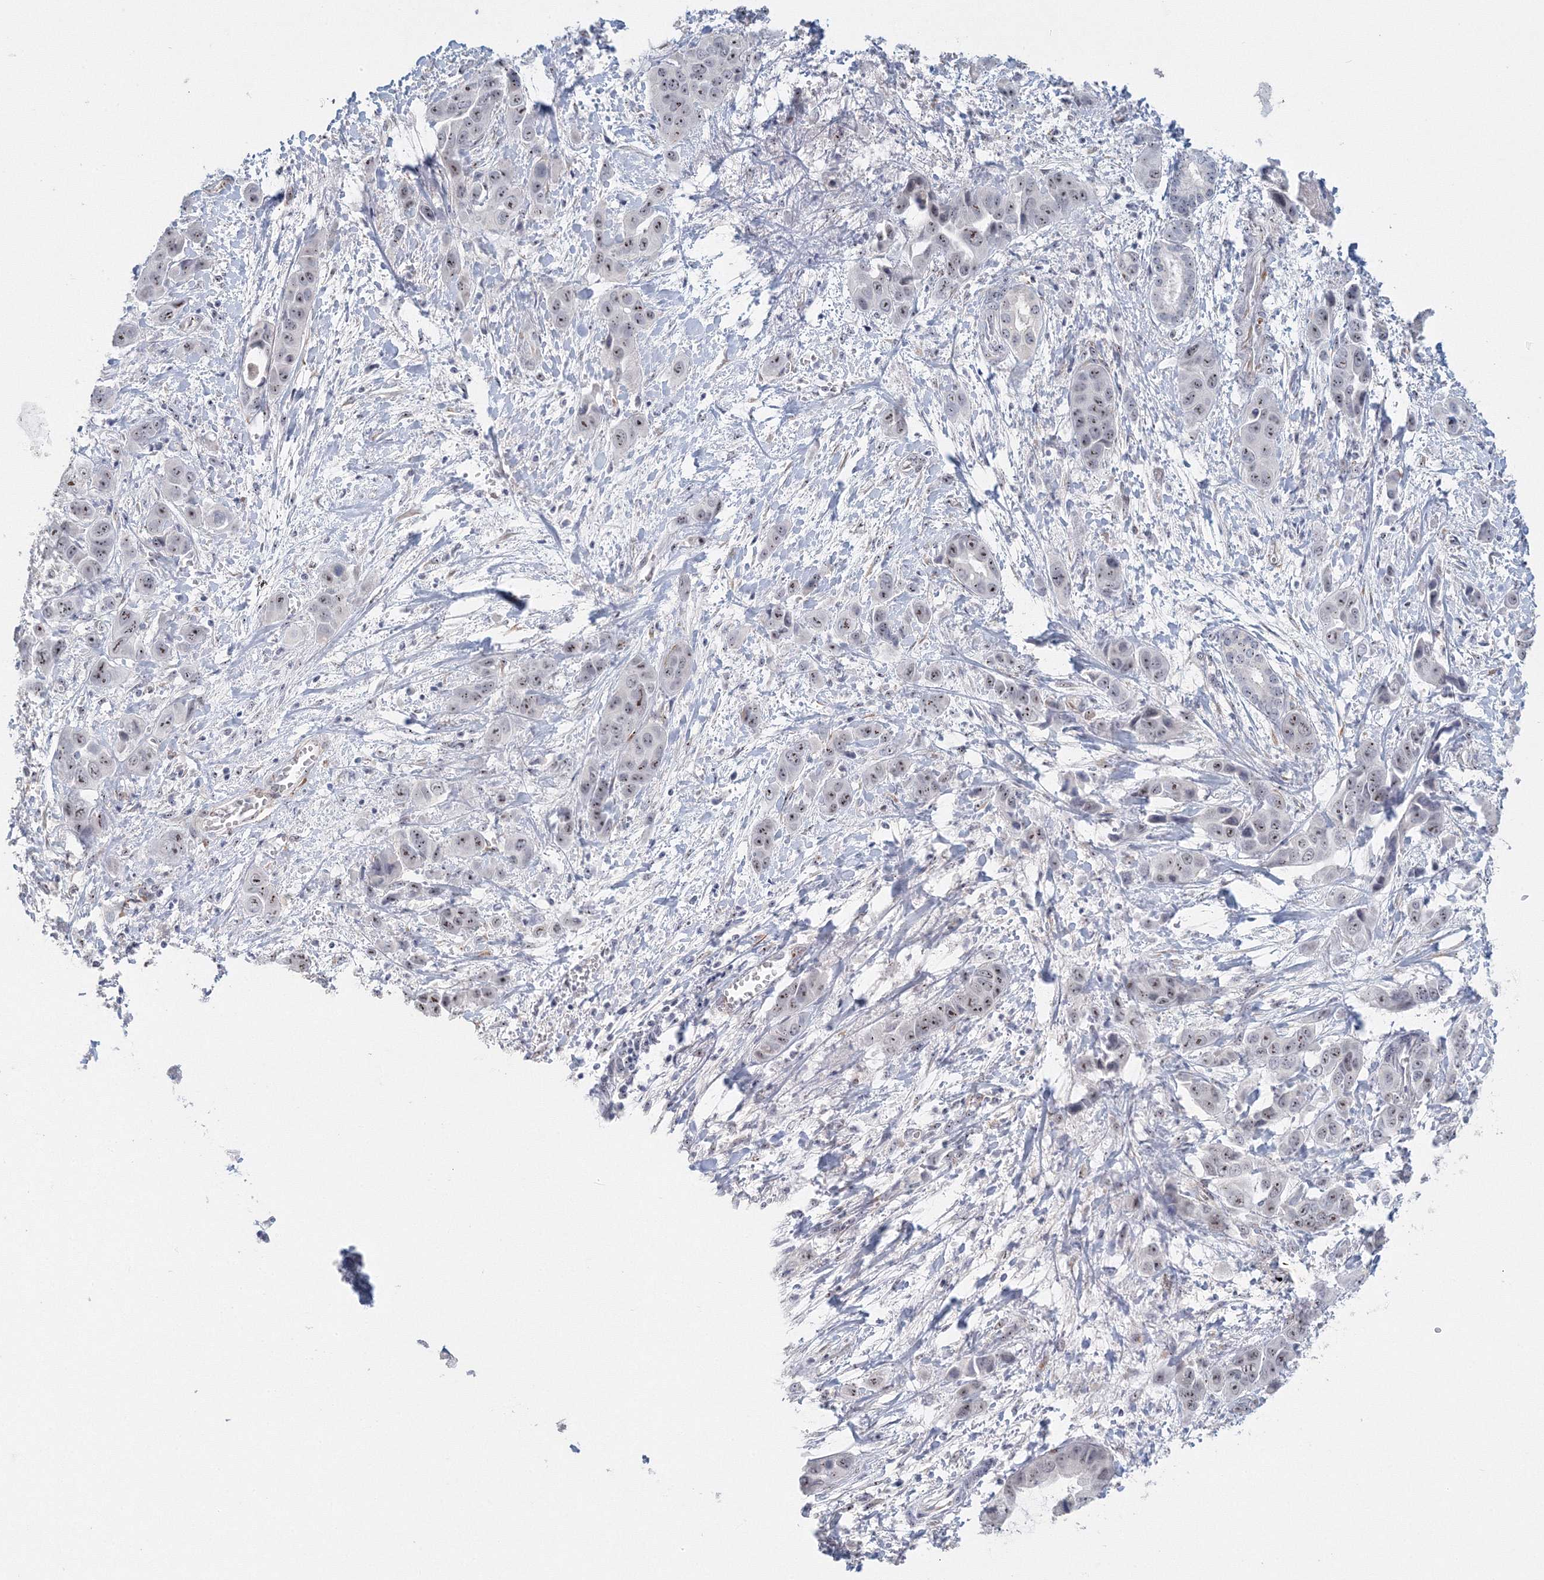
{"staining": {"intensity": "moderate", "quantity": "25%-75%", "location": "nuclear"}, "tissue": "liver cancer", "cell_type": "Tumor cells", "image_type": "cancer", "snomed": [{"axis": "morphology", "description": "Cholangiocarcinoma"}, {"axis": "topography", "description": "Liver"}], "caption": "Cholangiocarcinoma (liver) was stained to show a protein in brown. There is medium levels of moderate nuclear staining in about 25%-75% of tumor cells.", "gene": "SIRT7", "patient": {"sex": "female", "age": 52}}